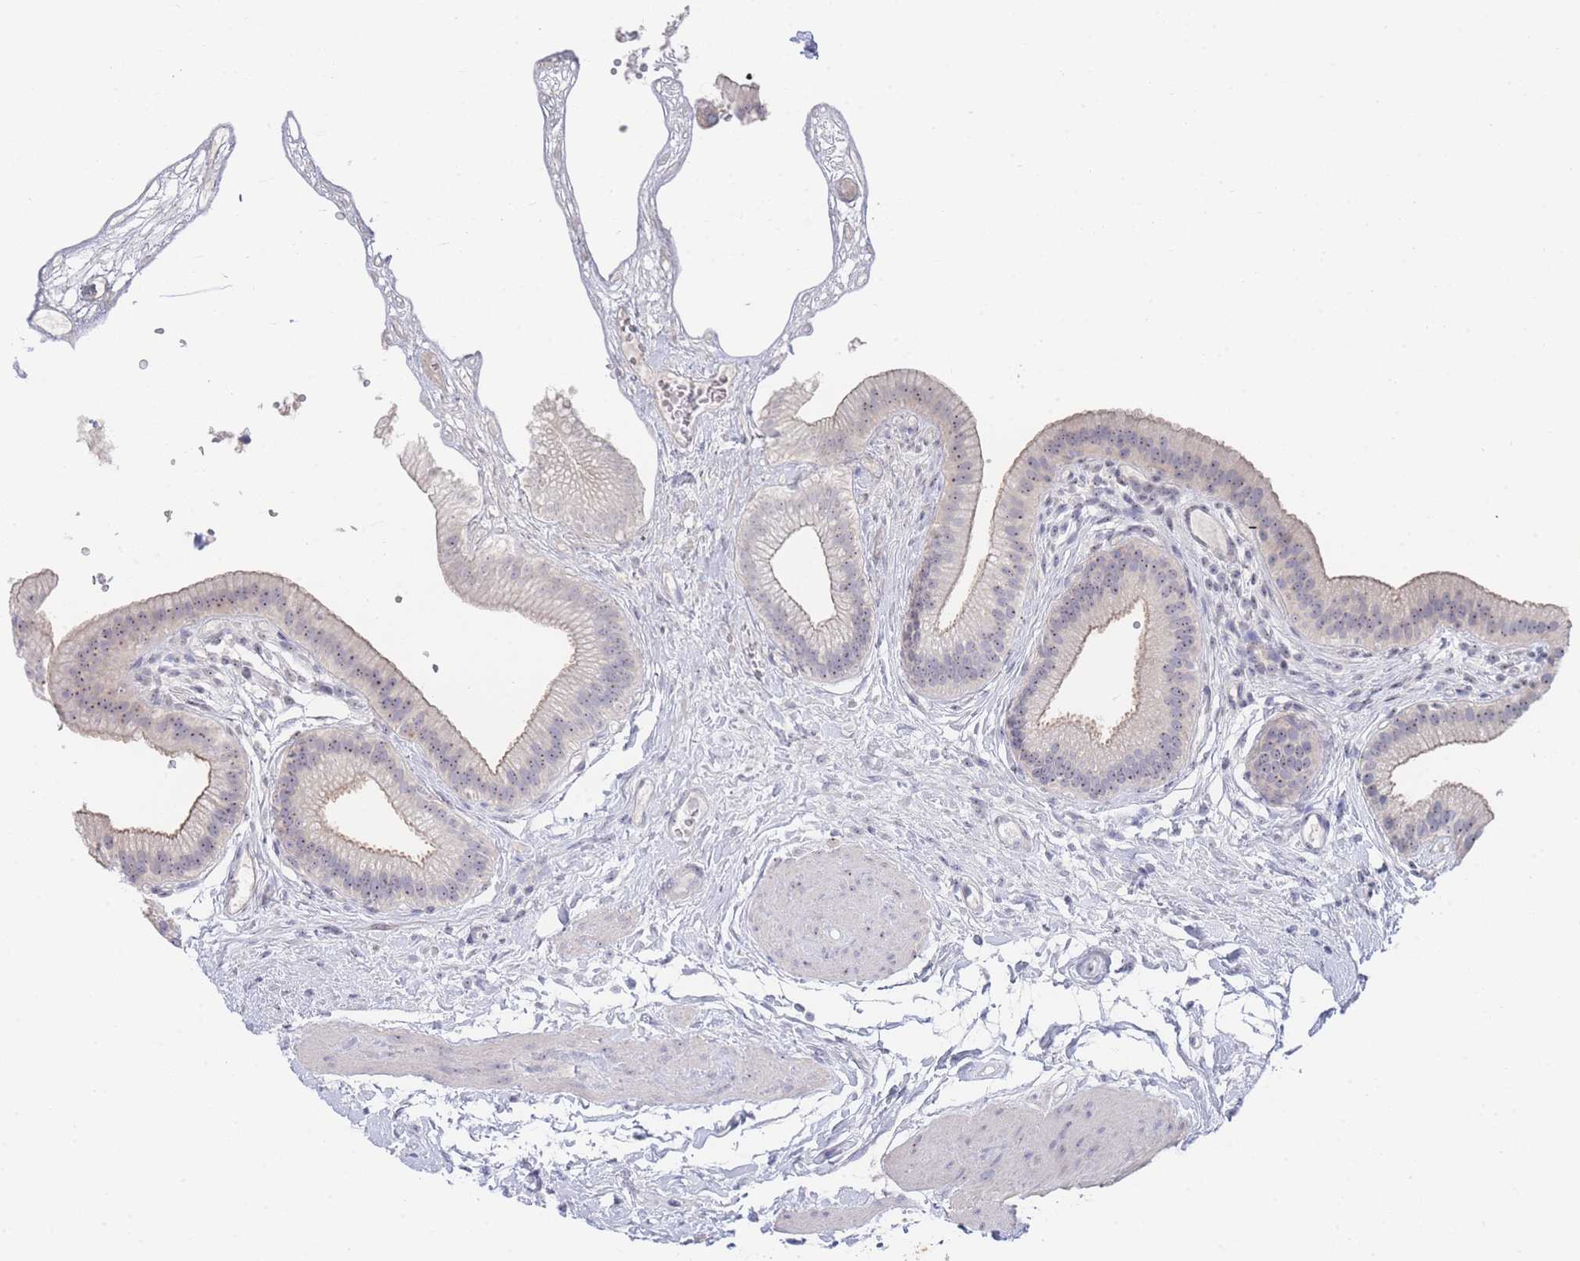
{"staining": {"intensity": "weak", "quantity": "25%-75%", "location": "cytoplasmic/membranous,nuclear"}, "tissue": "gallbladder", "cell_type": "Glandular cells", "image_type": "normal", "snomed": [{"axis": "morphology", "description": "Normal tissue, NOS"}, {"axis": "topography", "description": "Gallbladder"}], "caption": "Immunohistochemical staining of benign human gallbladder reveals weak cytoplasmic/membranous,nuclear protein staining in about 25%-75% of glandular cells.", "gene": "ZNF142", "patient": {"sex": "female", "age": 54}}